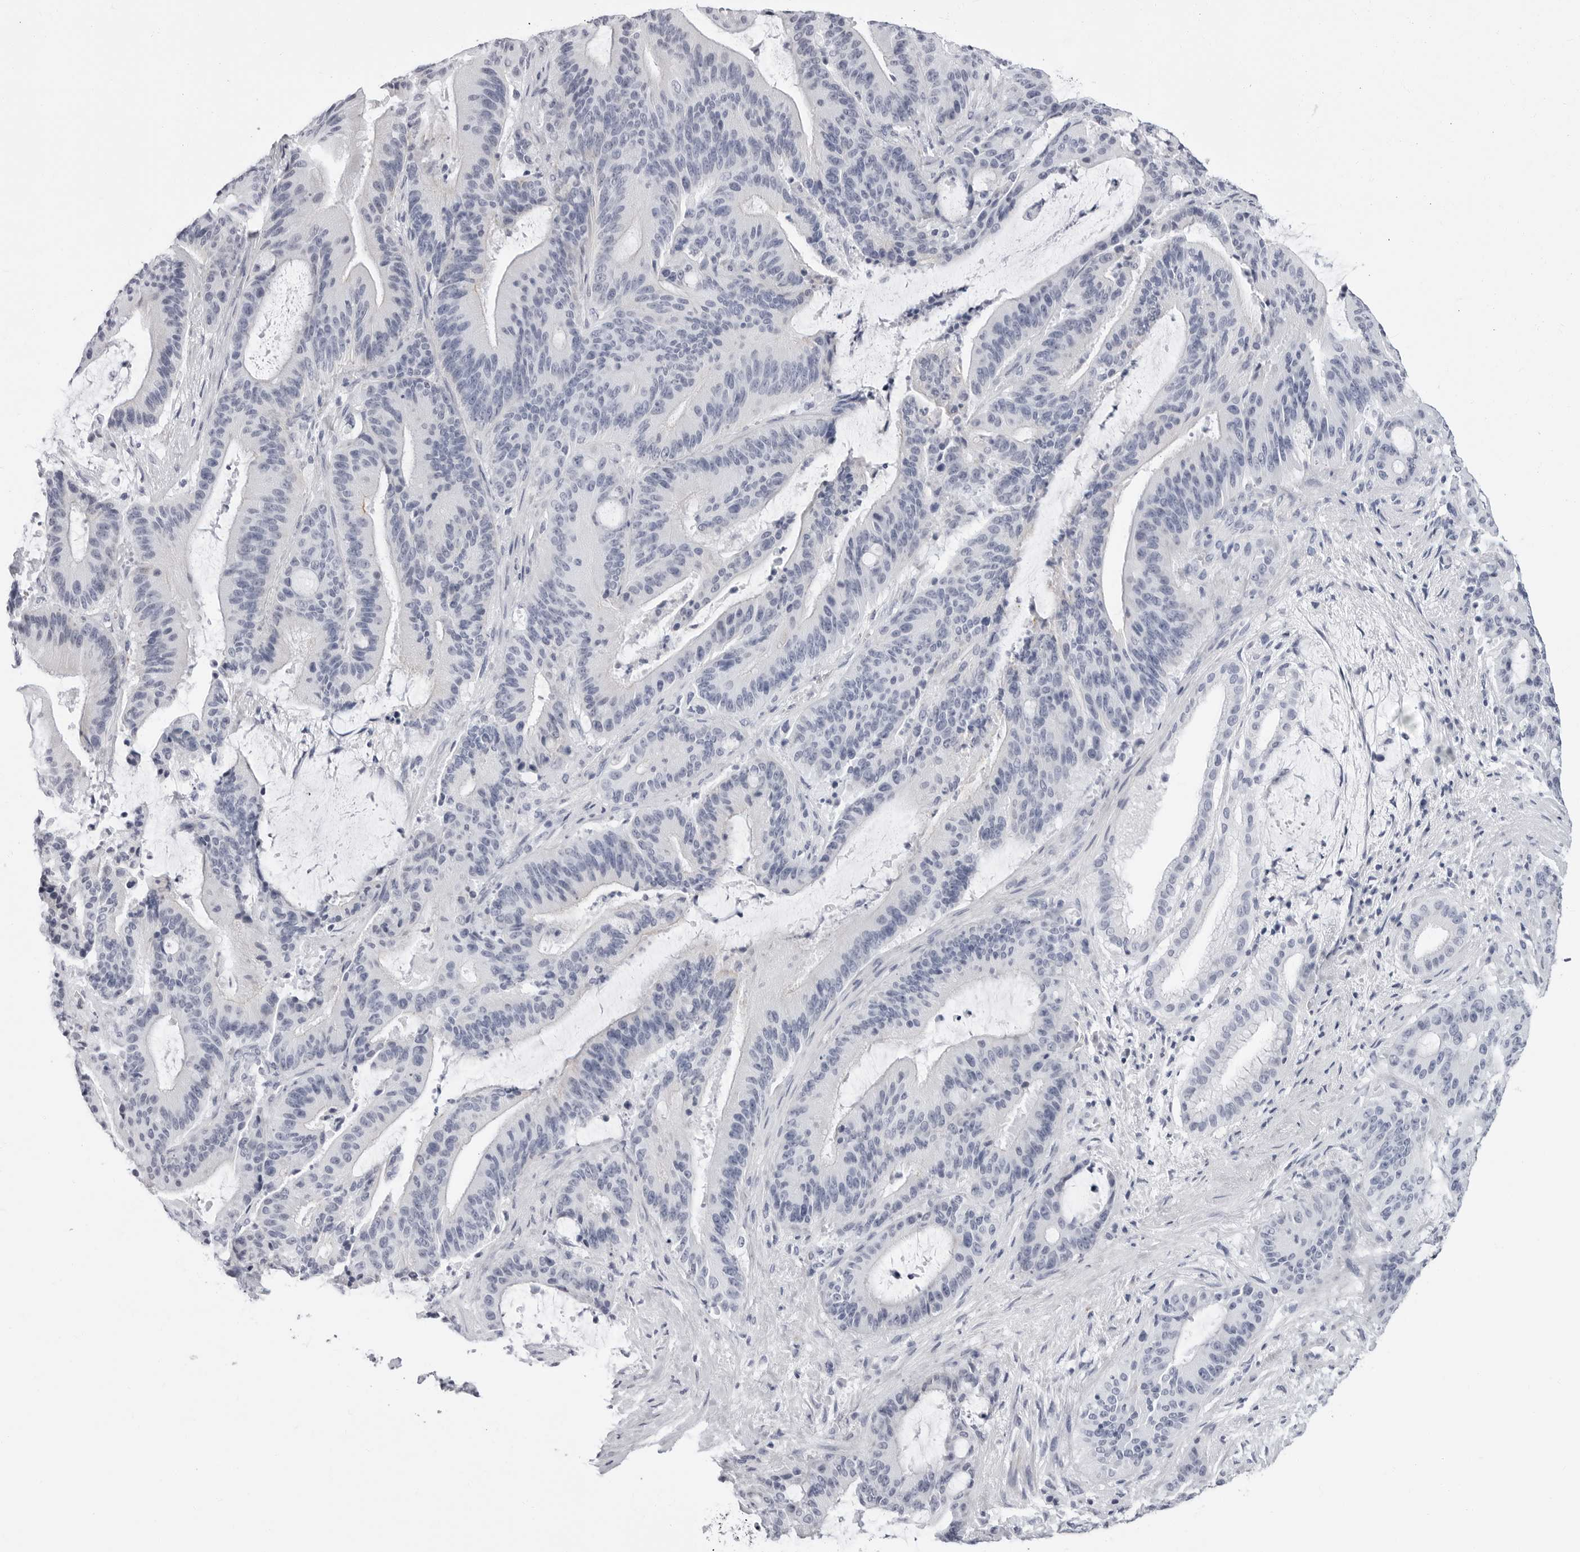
{"staining": {"intensity": "negative", "quantity": "none", "location": "none"}, "tissue": "liver cancer", "cell_type": "Tumor cells", "image_type": "cancer", "snomed": [{"axis": "morphology", "description": "Normal tissue, NOS"}, {"axis": "morphology", "description": "Cholangiocarcinoma"}, {"axis": "topography", "description": "Liver"}, {"axis": "topography", "description": "Peripheral nerve tissue"}], "caption": "Immunohistochemistry histopathology image of liver cancer stained for a protein (brown), which displays no staining in tumor cells.", "gene": "ERICH3", "patient": {"sex": "female", "age": 73}}